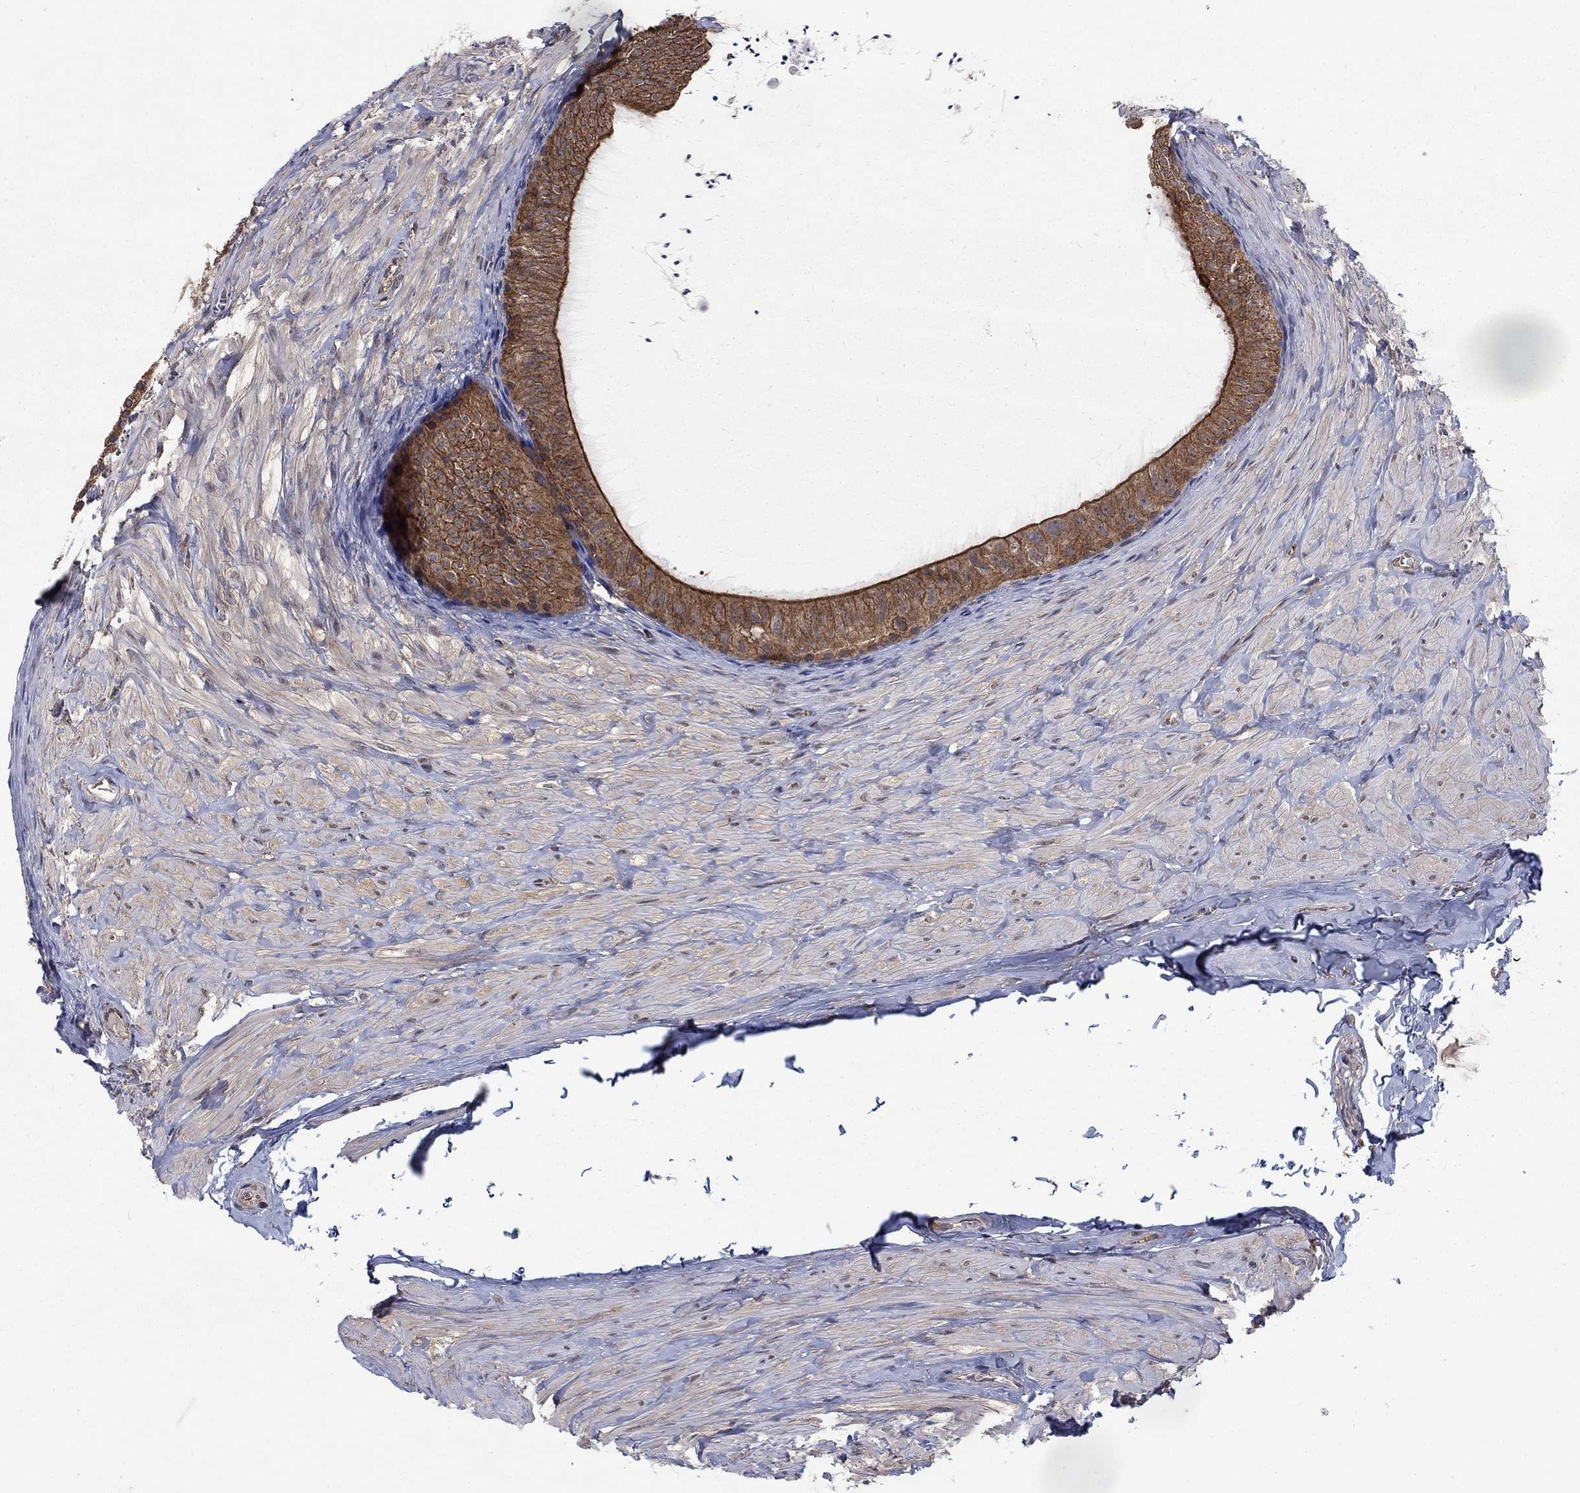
{"staining": {"intensity": "moderate", "quantity": "25%-75%", "location": "cytoplasmic/membranous"}, "tissue": "epididymis", "cell_type": "Glandular cells", "image_type": "normal", "snomed": [{"axis": "morphology", "description": "Normal tissue, NOS"}, {"axis": "topography", "description": "Epididymis"}], "caption": "A photomicrograph showing moderate cytoplasmic/membranous positivity in approximately 25%-75% of glandular cells in benign epididymis, as visualized by brown immunohistochemical staining.", "gene": "SH3RF1", "patient": {"sex": "male", "age": 32}}